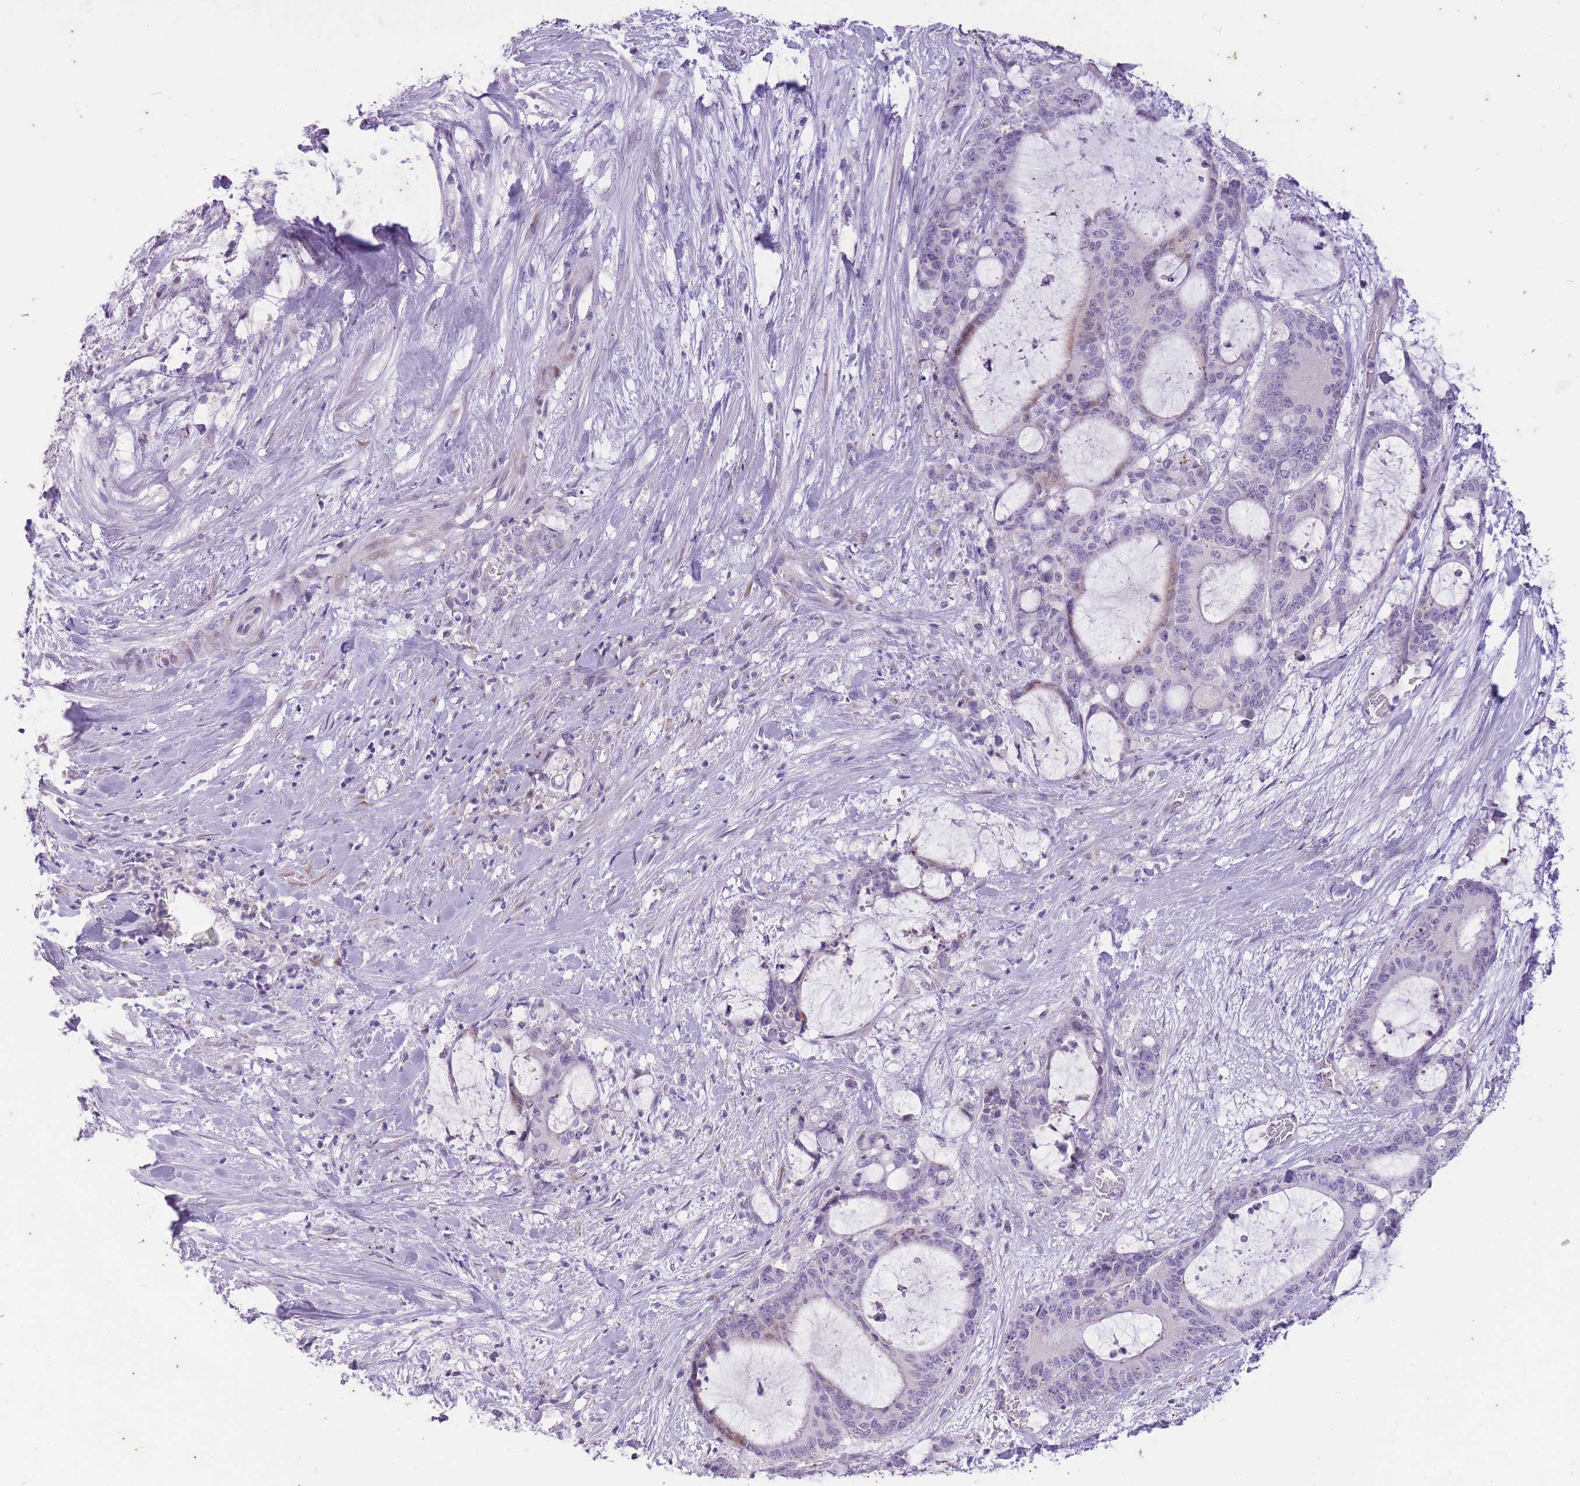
{"staining": {"intensity": "negative", "quantity": "none", "location": "none"}, "tissue": "liver cancer", "cell_type": "Tumor cells", "image_type": "cancer", "snomed": [{"axis": "morphology", "description": "Normal tissue, NOS"}, {"axis": "morphology", "description": "Cholangiocarcinoma"}, {"axis": "topography", "description": "Liver"}, {"axis": "topography", "description": "Peripheral nerve tissue"}], "caption": "This is an IHC histopathology image of human cholangiocarcinoma (liver). There is no staining in tumor cells.", "gene": "CNTNAP3", "patient": {"sex": "female", "age": 73}}